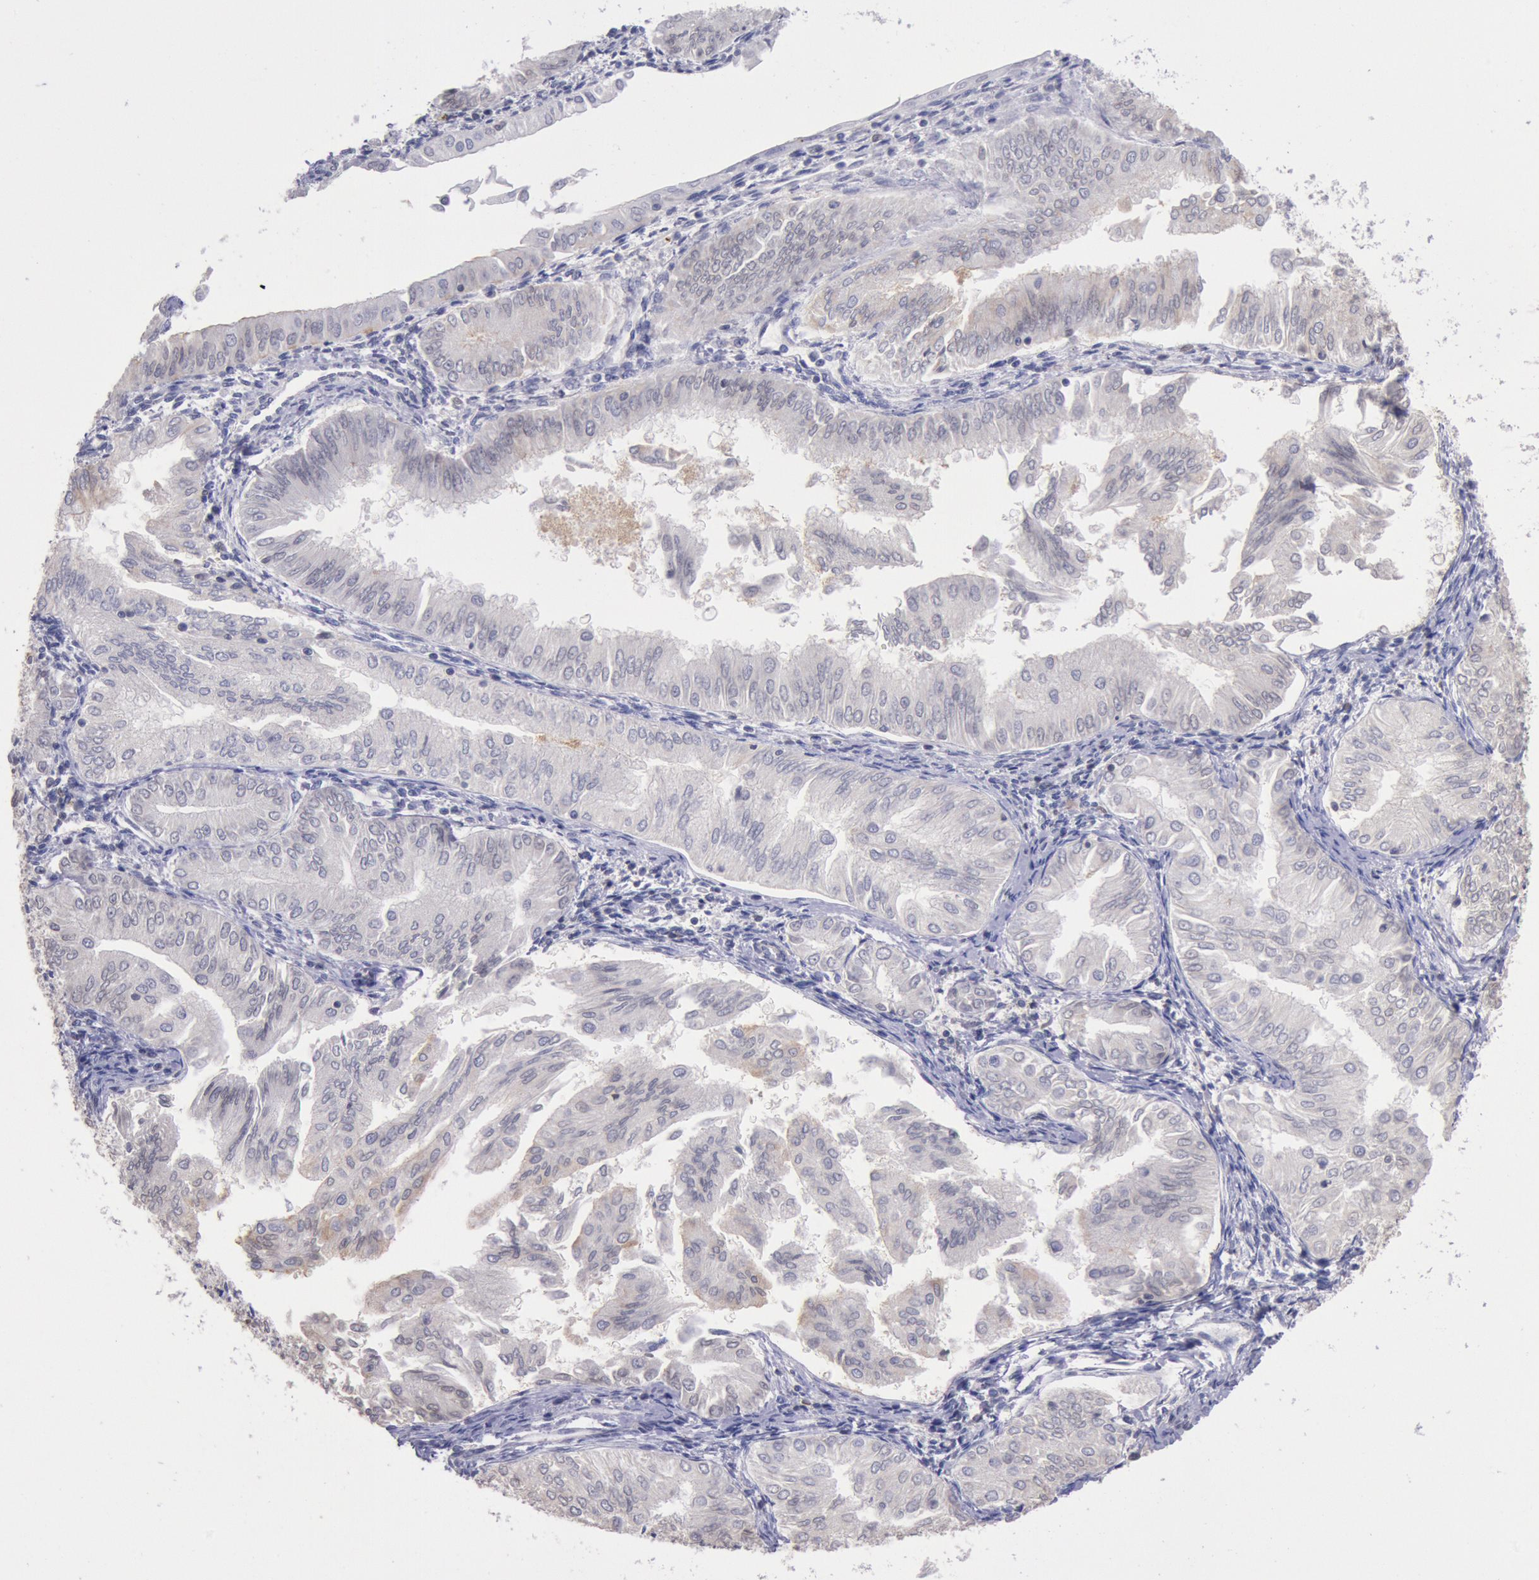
{"staining": {"intensity": "negative", "quantity": "none", "location": "none"}, "tissue": "endometrial cancer", "cell_type": "Tumor cells", "image_type": "cancer", "snomed": [{"axis": "morphology", "description": "Adenocarcinoma, NOS"}, {"axis": "topography", "description": "Endometrium"}], "caption": "A high-resolution histopathology image shows IHC staining of endometrial adenocarcinoma, which shows no significant expression in tumor cells.", "gene": "MYH7", "patient": {"sex": "female", "age": 53}}